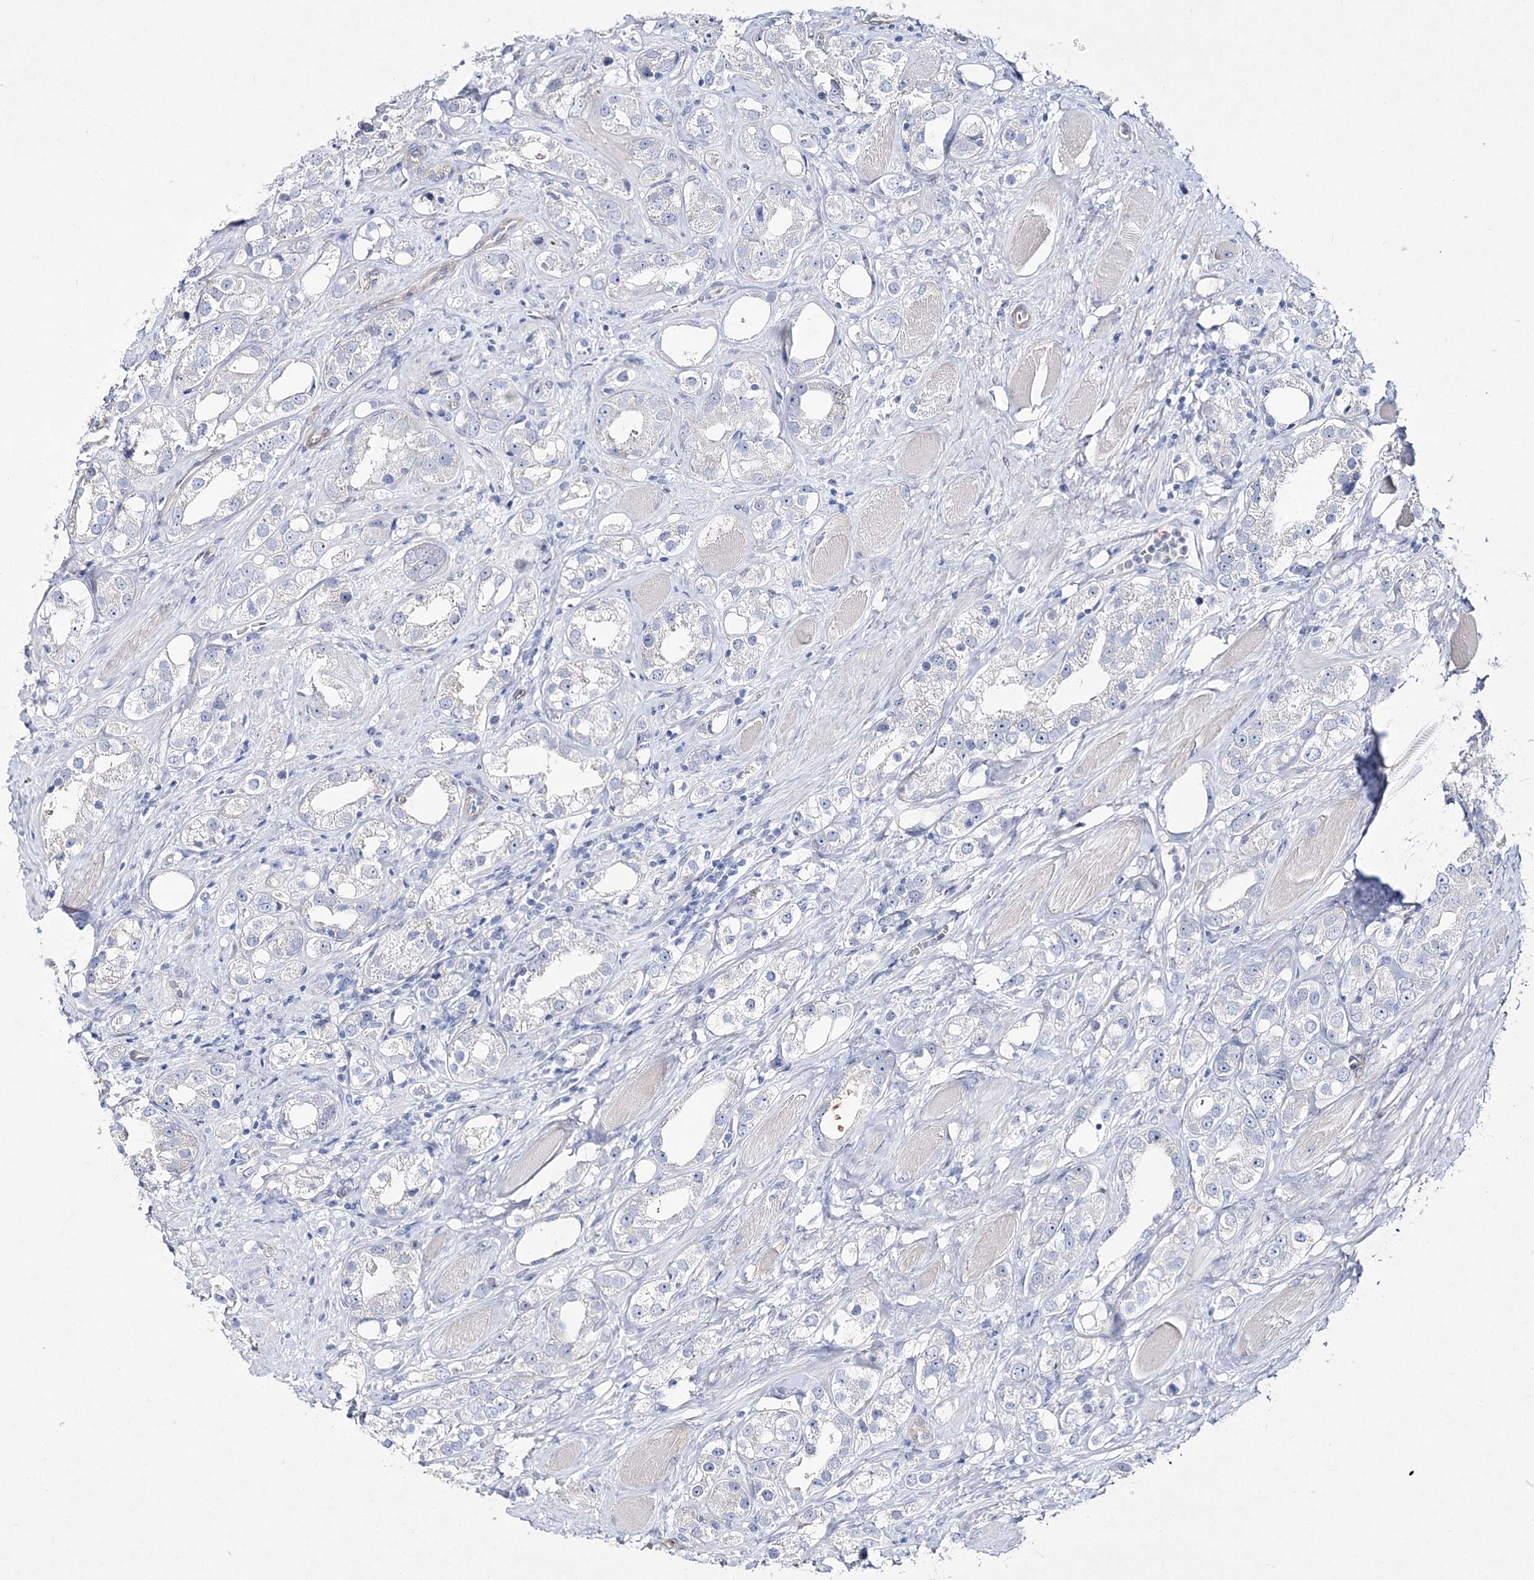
{"staining": {"intensity": "negative", "quantity": "none", "location": "none"}, "tissue": "prostate cancer", "cell_type": "Tumor cells", "image_type": "cancer", "snomed": [{"axis": "morphology", "description": "Adenocarcinoma, NOS"}, {"axis": "topography", "description": "Prostate"}], "caption": "The immunohistochemistry image has no significant staining in tumor cells of prostate cancer (adenocarcinoma) tissue.", "gene": "ANO1", "patient": {"sex": "male", "age": 79}}